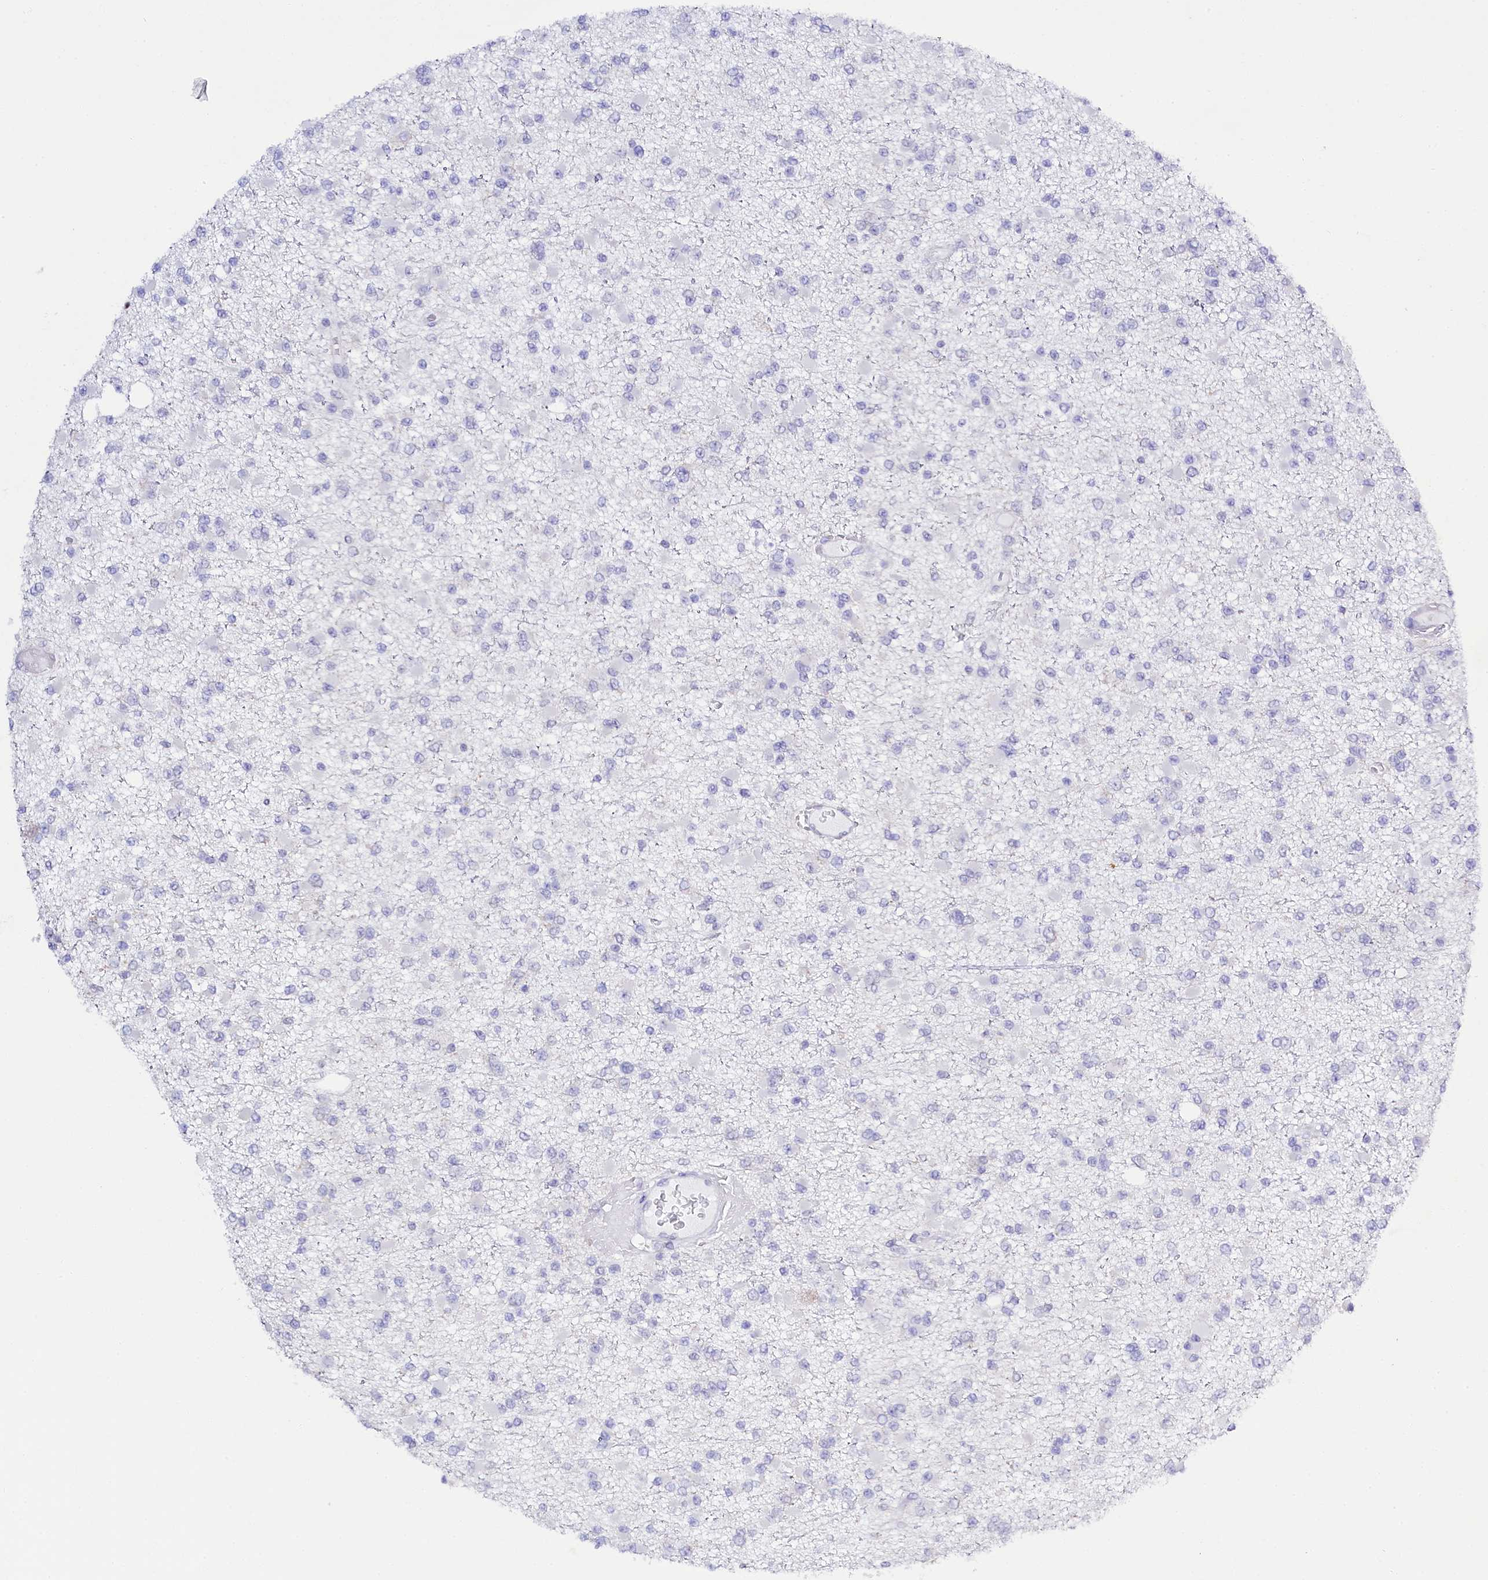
{"staining": {"intensity": "negative", "quantity": "none", "location": "none"}, "tissue": "glioma", "cell_type": "Tumor cells", "image_type": "cancer", "snomed": [{"axis": "morphology", "description": "Glioma, malignant, Low grade"}, {"axis": "topography", "description": "Brain"}], "caption": "Histopathology image shows no protein expression in tumor cells of malignant glioma (low-grade) tissue.", "gene": "SPATS2", "patient": {"sex": "female", "age": 22}}